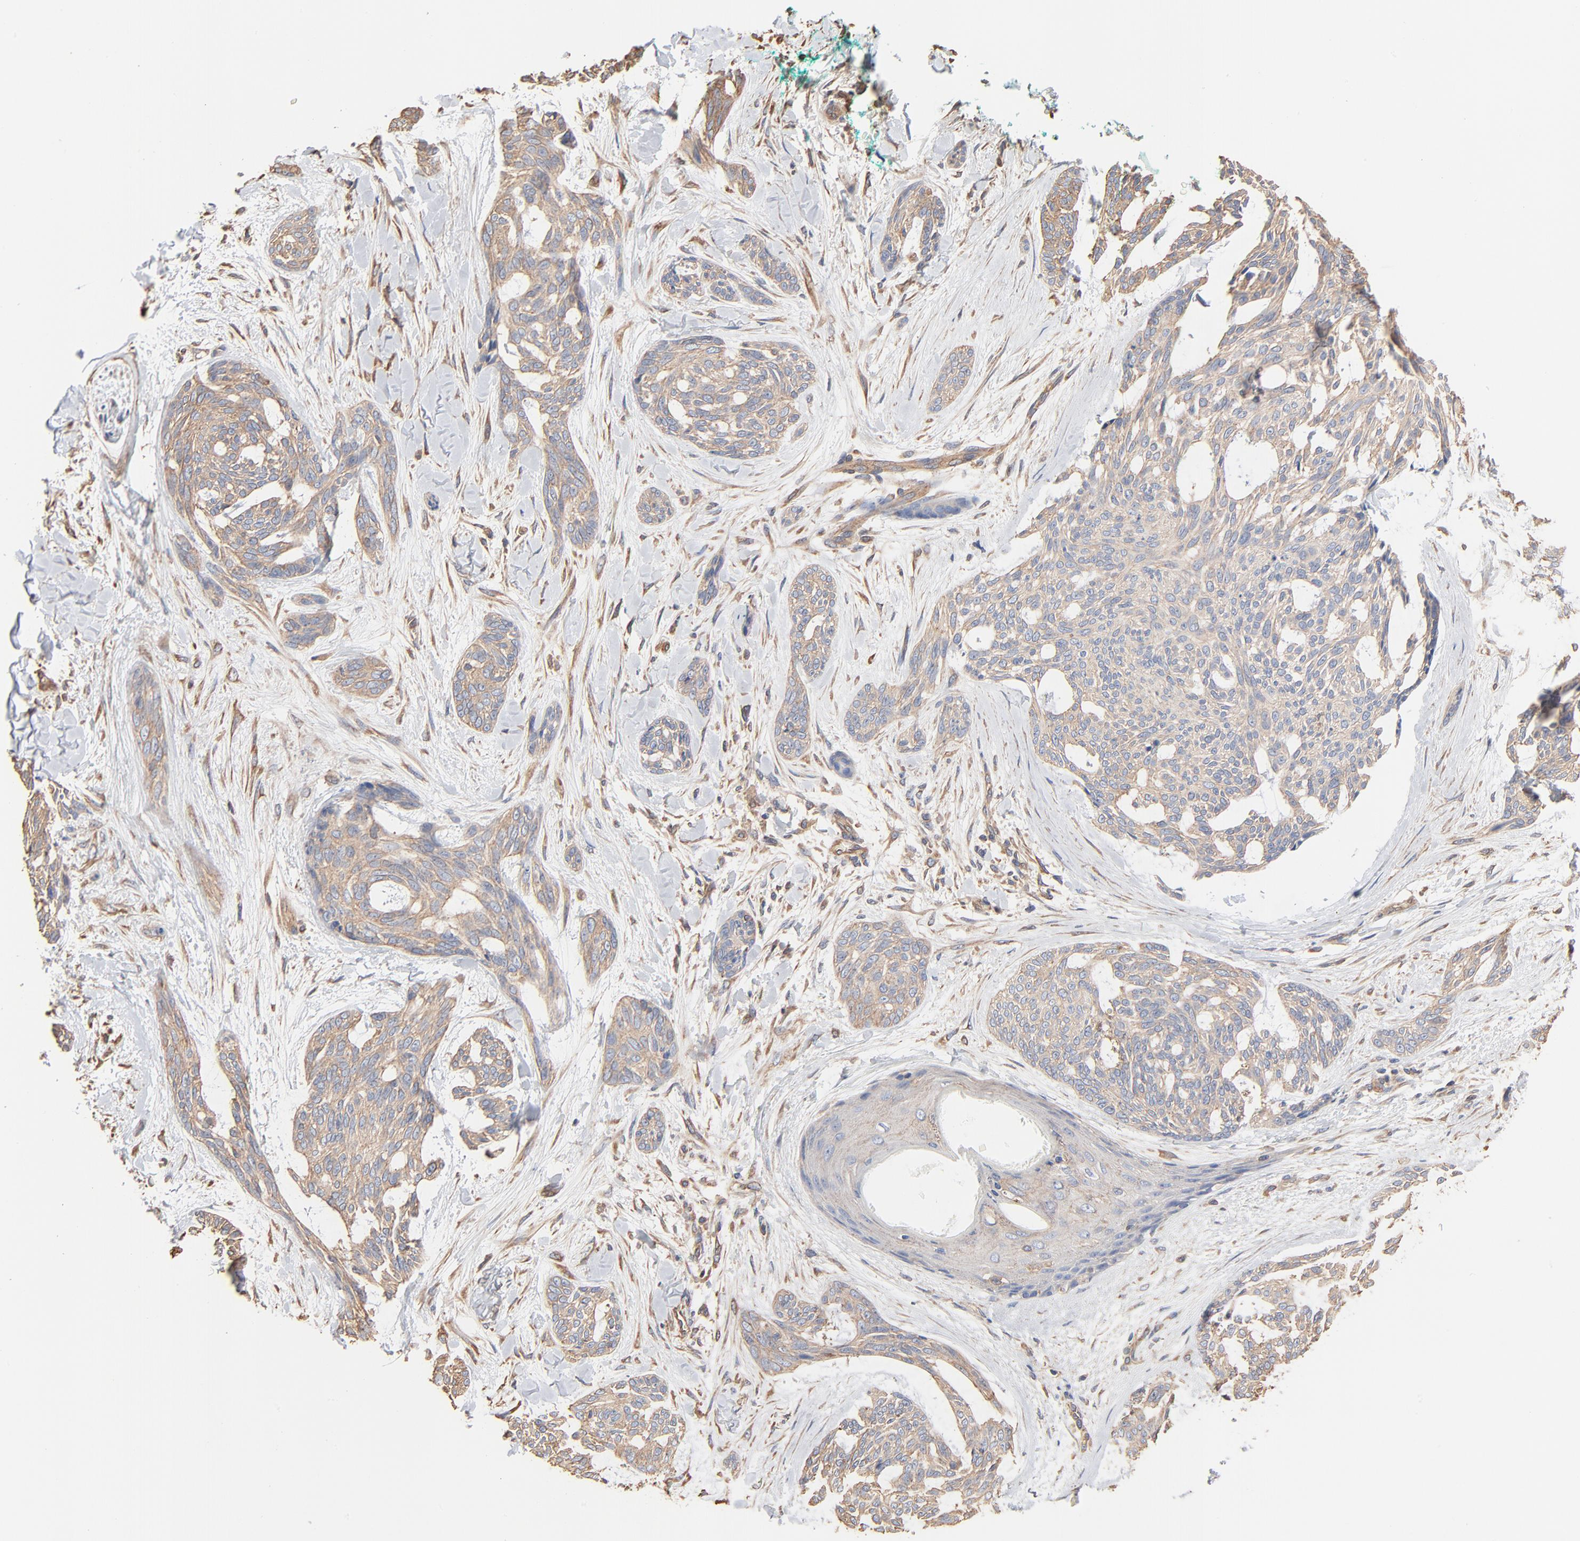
{"staining": {"intensity": "weak", "quantity": ">75%", "location": "cytoplasmic/membranous"}, "tissue": "skin cancer", "cell_type": "Tumor cells", "image_type": "cancer", "snomed": [{"axis": "morphology", "description": "Normal tissue, NOS"}, {"axis": "morphology", "description": "Basal cell carcinoma"}, {"axis": "topography", "description": "Skin"}], "caption": "IHC image of neoplastic tissue: human skin cancer stained using immunohistochemistry displays low levels of weak protein expression localized specifically in the cytoplasmic/membranous of tumor cells, appearing as a cytoplasmic/membranous brown color.", "gene": "ABCD4", "patient": {"sex": "female", "age": 71}}